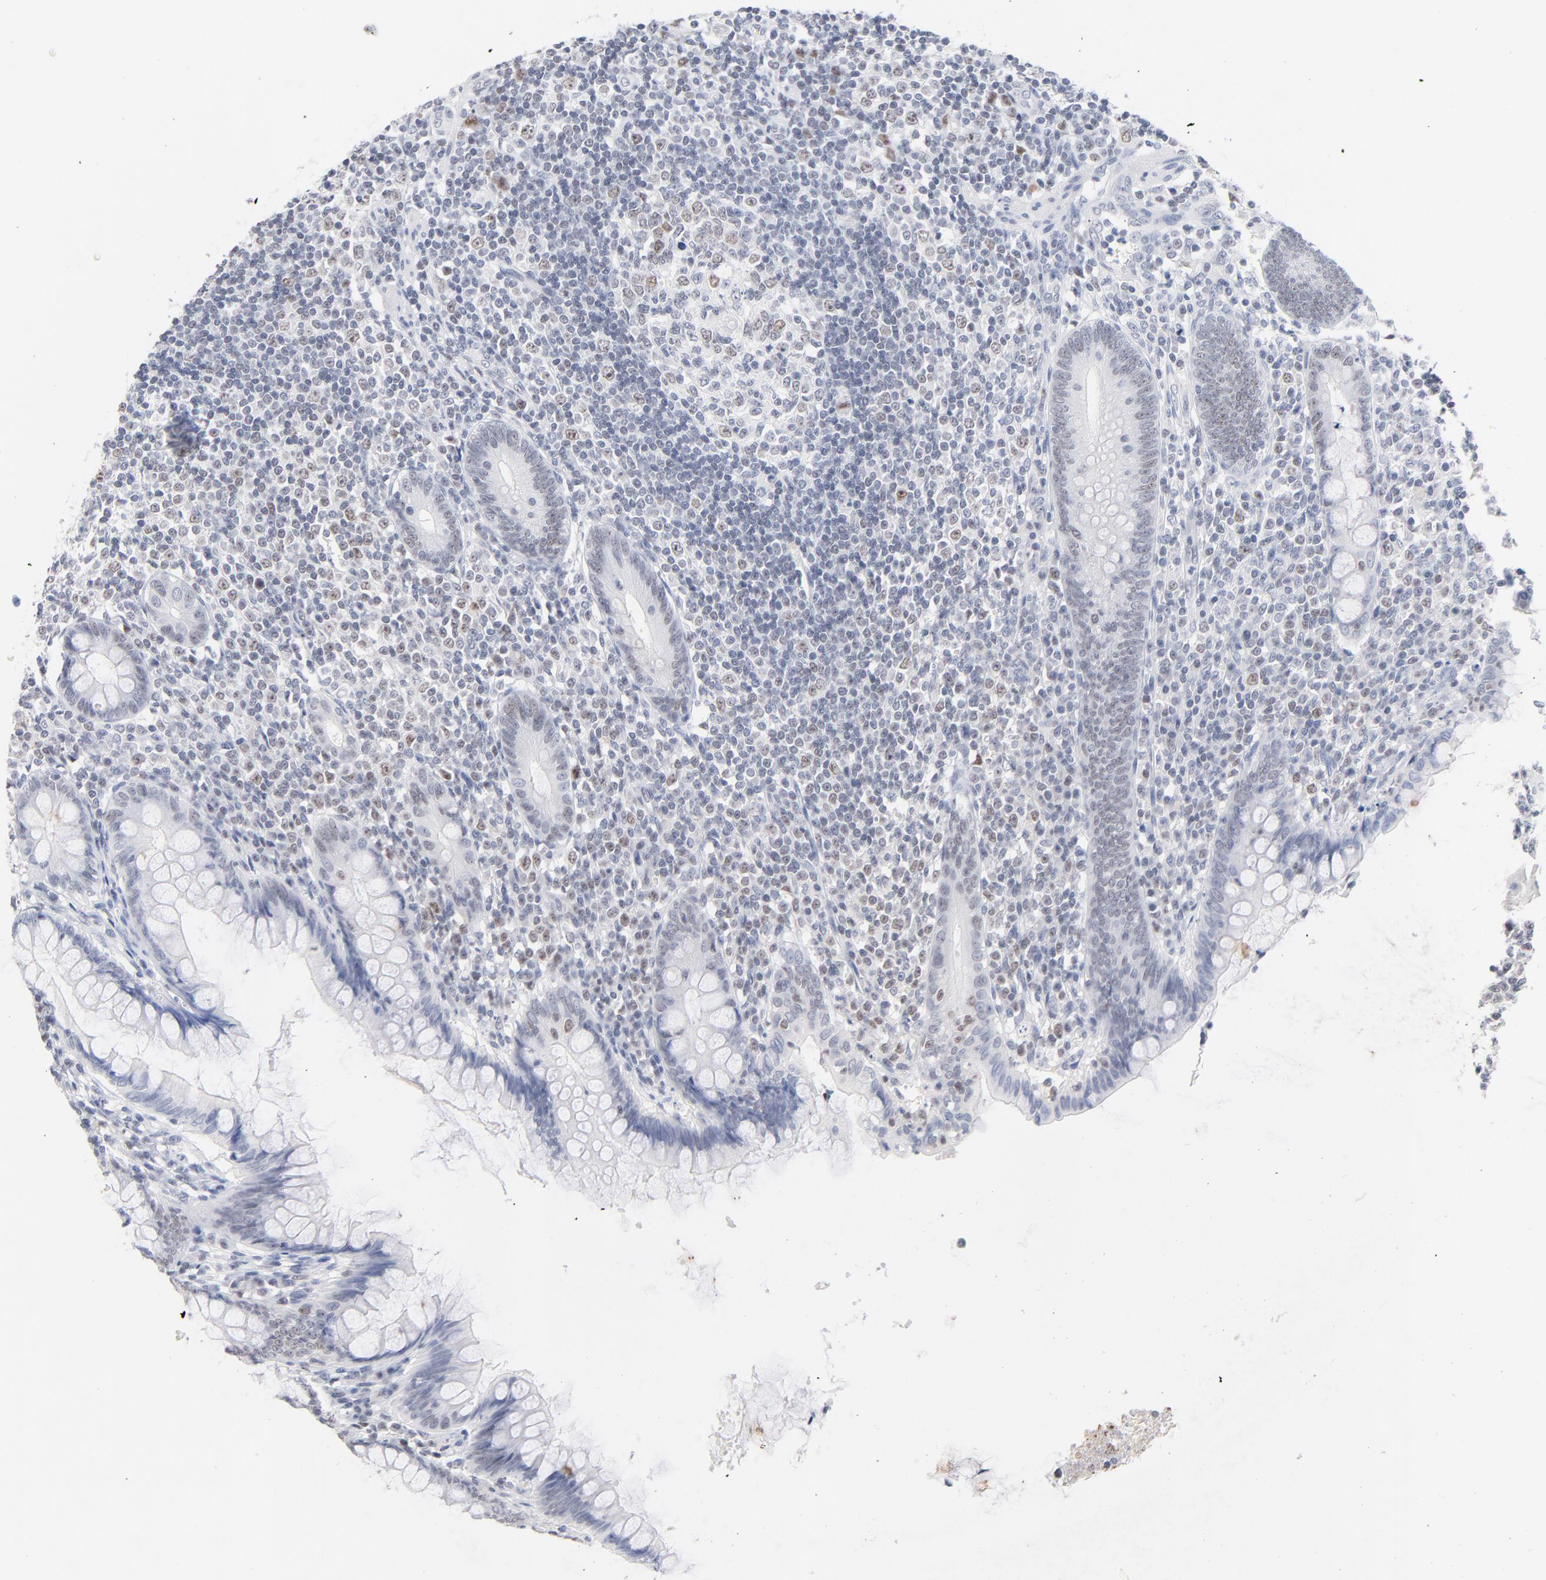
{"staining": {"intensity": "weak", "quantity": ">75%", "location": "nuclear"}, "tissue": "appendix", "cell_type": "Glandular cells", "image_type": "normal", "snomed": [{"axis": "morphology", "description": "Normal tissue, NOS"}, {"axis": "topography", "description": "Appendix"}], "caption": "Immunohistochemical staining of unremarkable human appendix shows low levels of weak nuclear staining in about >75% of glandular cells. Nuclei are stained in blue.", "gene": "ORC2", "patient": {"sex": "female", "age": 66}}